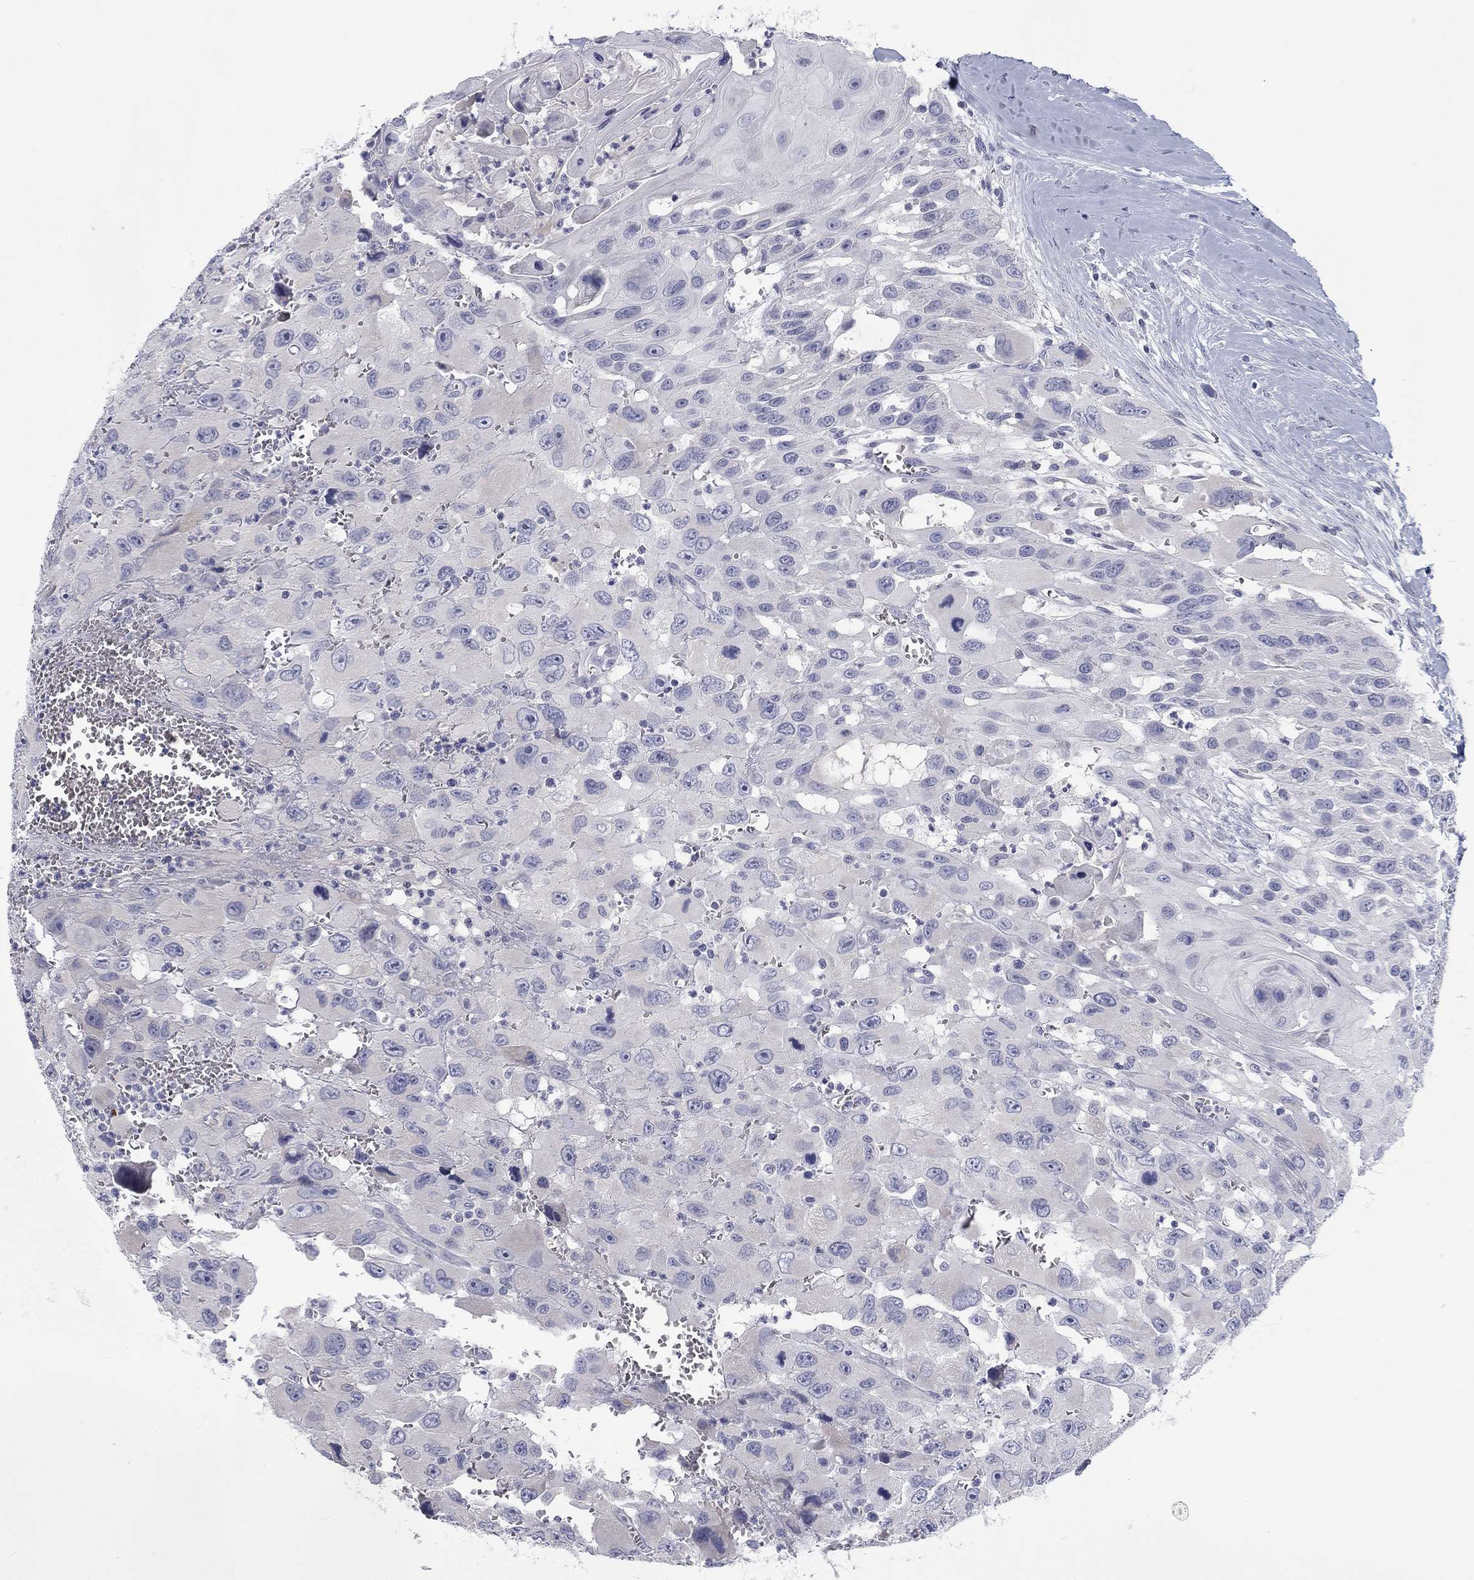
{"staining": {"intensity": "negative", "quantity": "none", "location": "none"}, "tissue": "head and neck cancer", "cell_type": "Tumor cells", "image_type": "cancer", "snomed": [{"axis": "morphology", "description": "Squamous cell carcinoma, NOS"}, {"axis": "morphology", "description": "Squamous cell carcinoma, metastatic, NOS"}, {"axis": "topography", "description": "Oral tissue"}, {"axis": "topography", "description": "Head-Neck"}], "caption": "Squamous cell carcinoma (head and neck) stained for a protein using IHC exhibits no staining tumor cells.", "gene": "CALB1", "patient": {"sex": "female", "age": 85}}